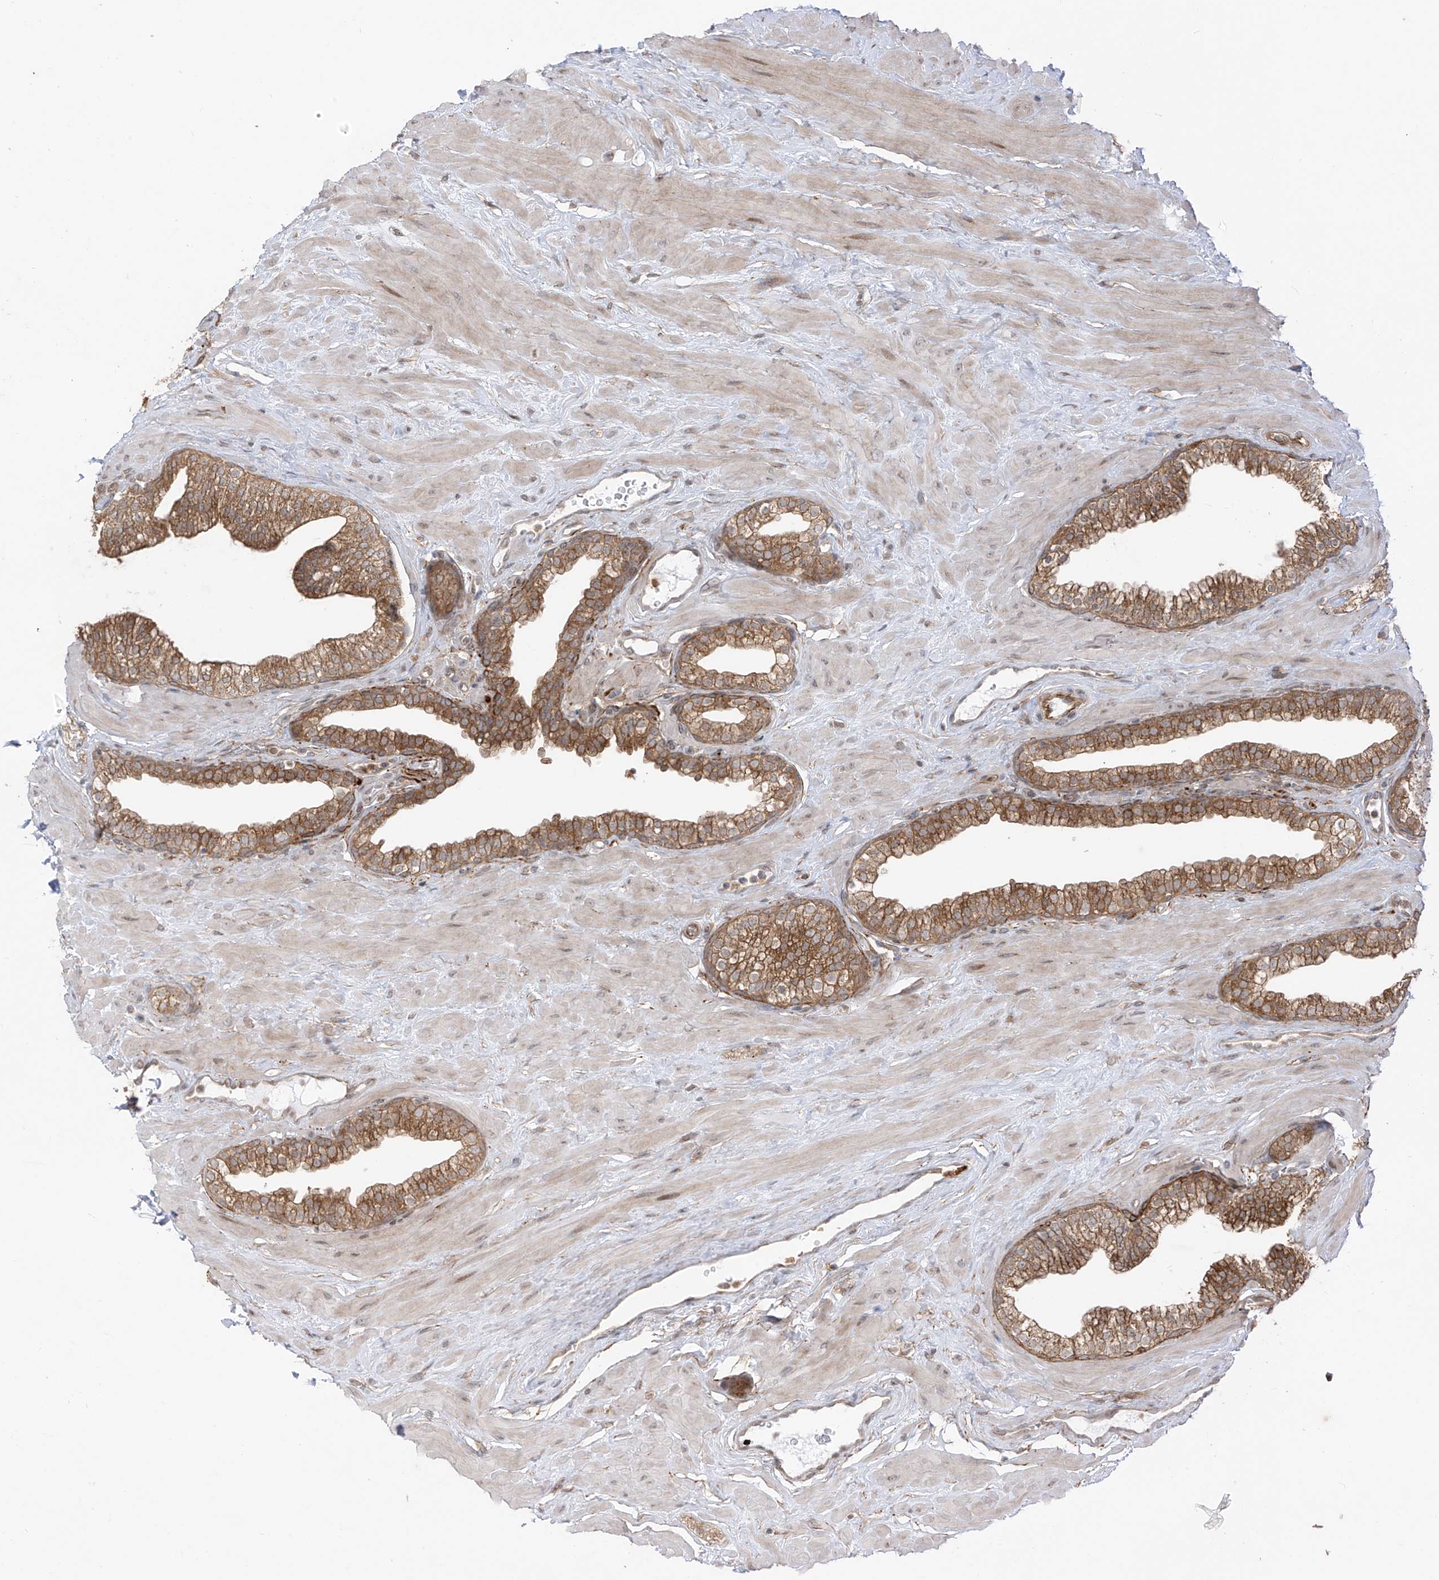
{"staining": {"intensity": "moderate", "quantity": ">75%", "location": "cytoplasmic/membranous"}, "tissue": "prostate", "cell_type": "Glandular cells", "image_type": "normal", "snomed": [{"axis": "morphology", "description": "Normal tissue, NOS"}, {"axis": "morphology", "description": "Urothelial carcinoma, Low grade"}, {"axis": "topography", "description": "Urinary bladder"}, {"axis": "topography", "description": "Prostate"}], "caption": "A brown stain shows moderate cytoplasmic/membranous positivity of a protein in glandular cells of benign prostate. The protein of interest is stained brown, and the nuclei are stained in blue (DAB IHC with brightfield microscopy, high magnification).", "gene": "PDE11A", "patient": {"sex": "male", "age": 60}}